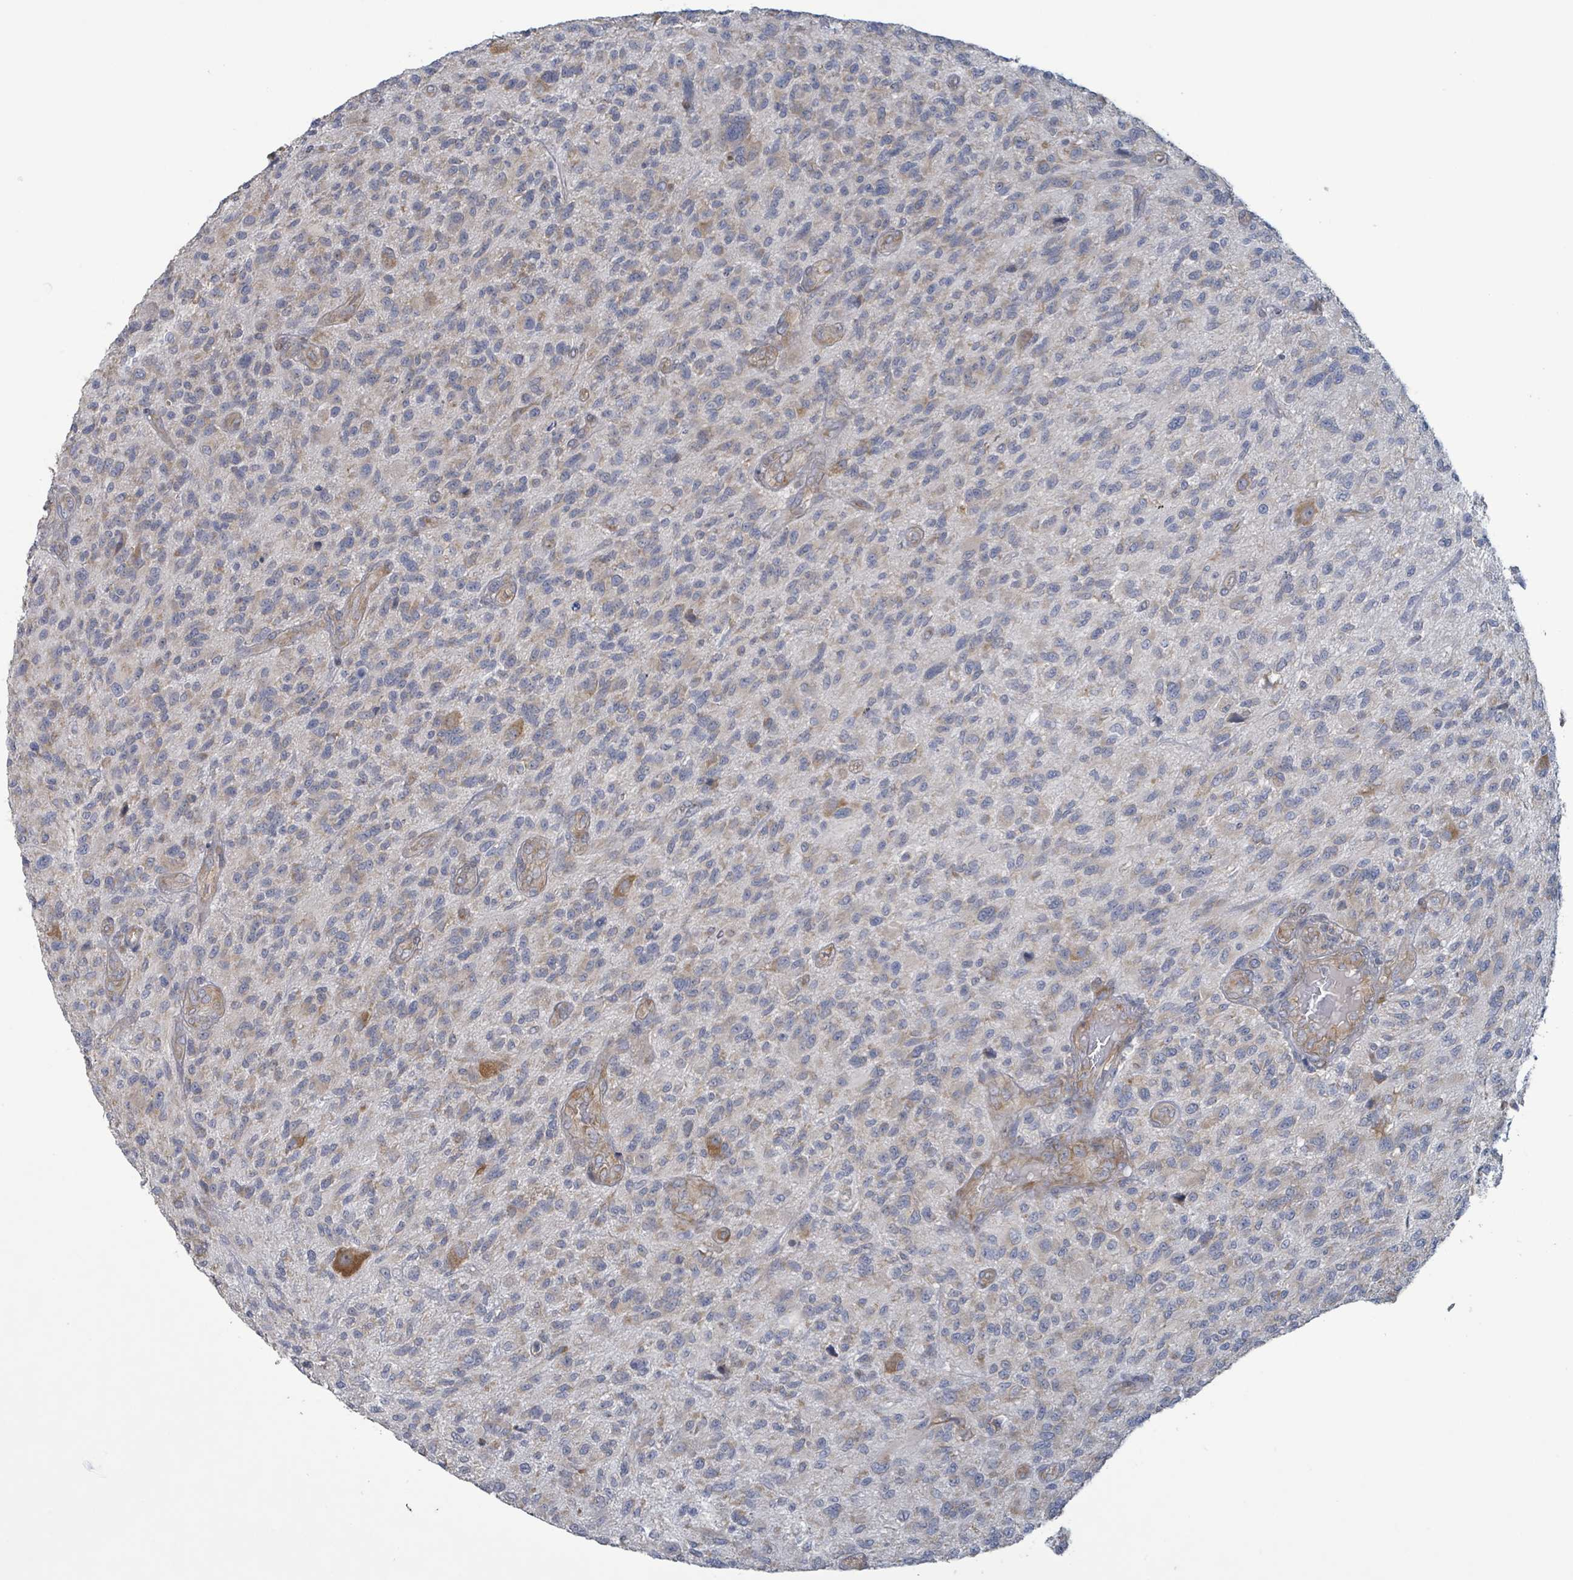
{"staining": {"intensity": "moderate", "quantity": "<25%", "location": "cytoplasmic/membranous"}, "tissue": "glioma", "cell_type": "Tumor cells", "image_type": "cancer", "snomed": [{"axis": "morphology", "description": "Glioma, malignant, High grade"}, {"axis": "topography", "description": "Brain"}], "caption": "Malignant high-grade glioma stained for a protein demonstrates moderate cytoplasmic/membranous positivity in tumor cells.", "gene": "RPL32", "patient": {"sex": "male", "age": 47}}